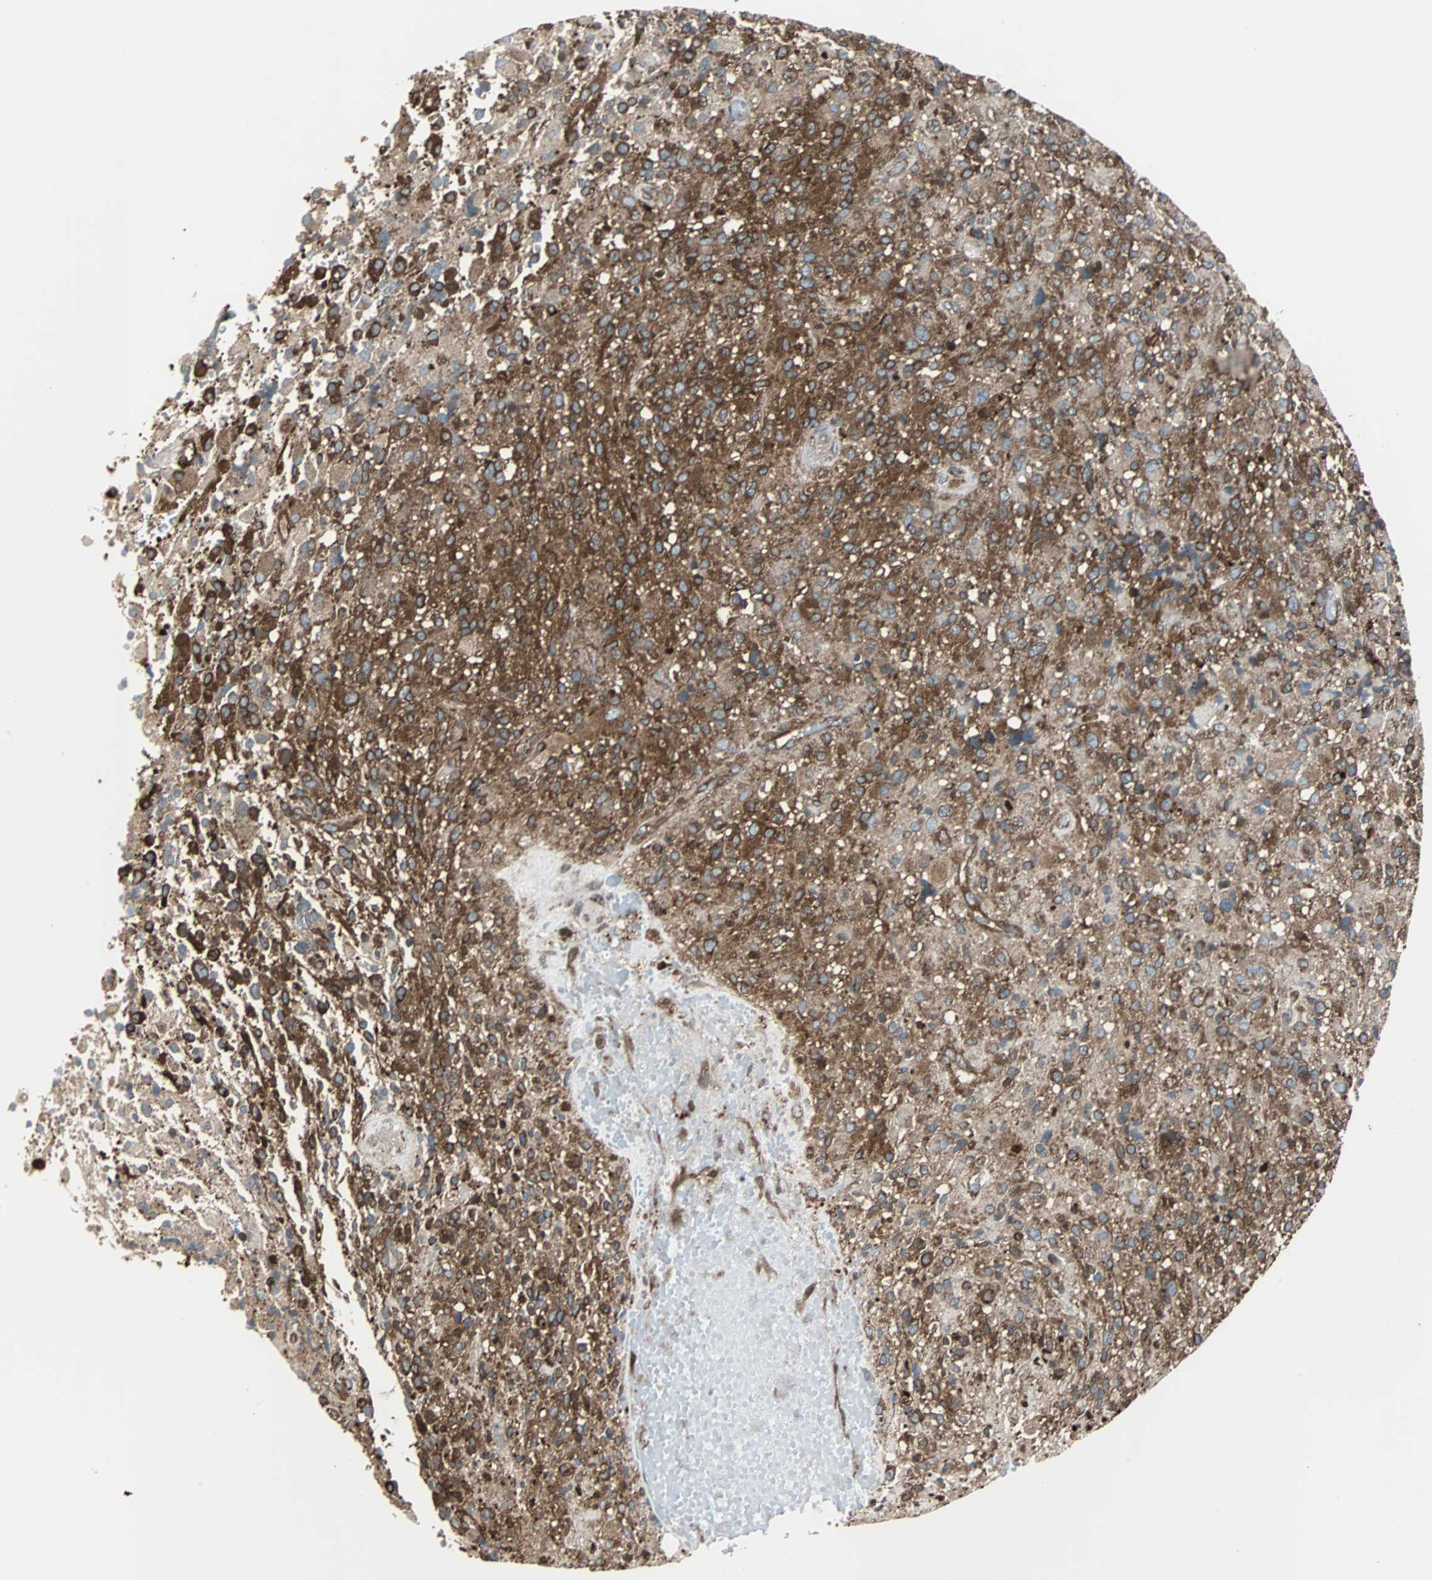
{"staining": {"intensity": "strong", "quantity": ">75%", "location": "cytoplasmic/membranous"}, "tissue": "glioma", "cell_type": "Tumor cells", "image_type": "cancer", "snomed": [{"axis": "morphology", "description": "Glioma, malignant, High grade"}, {"axis": "topography", "description": "Brain"}], "caption": "Immunohistochemistry (IHC) histopathology image of malignant glioma (high-grade) stained for a protein (brown), which reveals high levels of strong cytoplasmic/membranous expression in about >75% of tumor cells.", "gene": "RELA", "patient": {"sex": "male", "age": 71}}